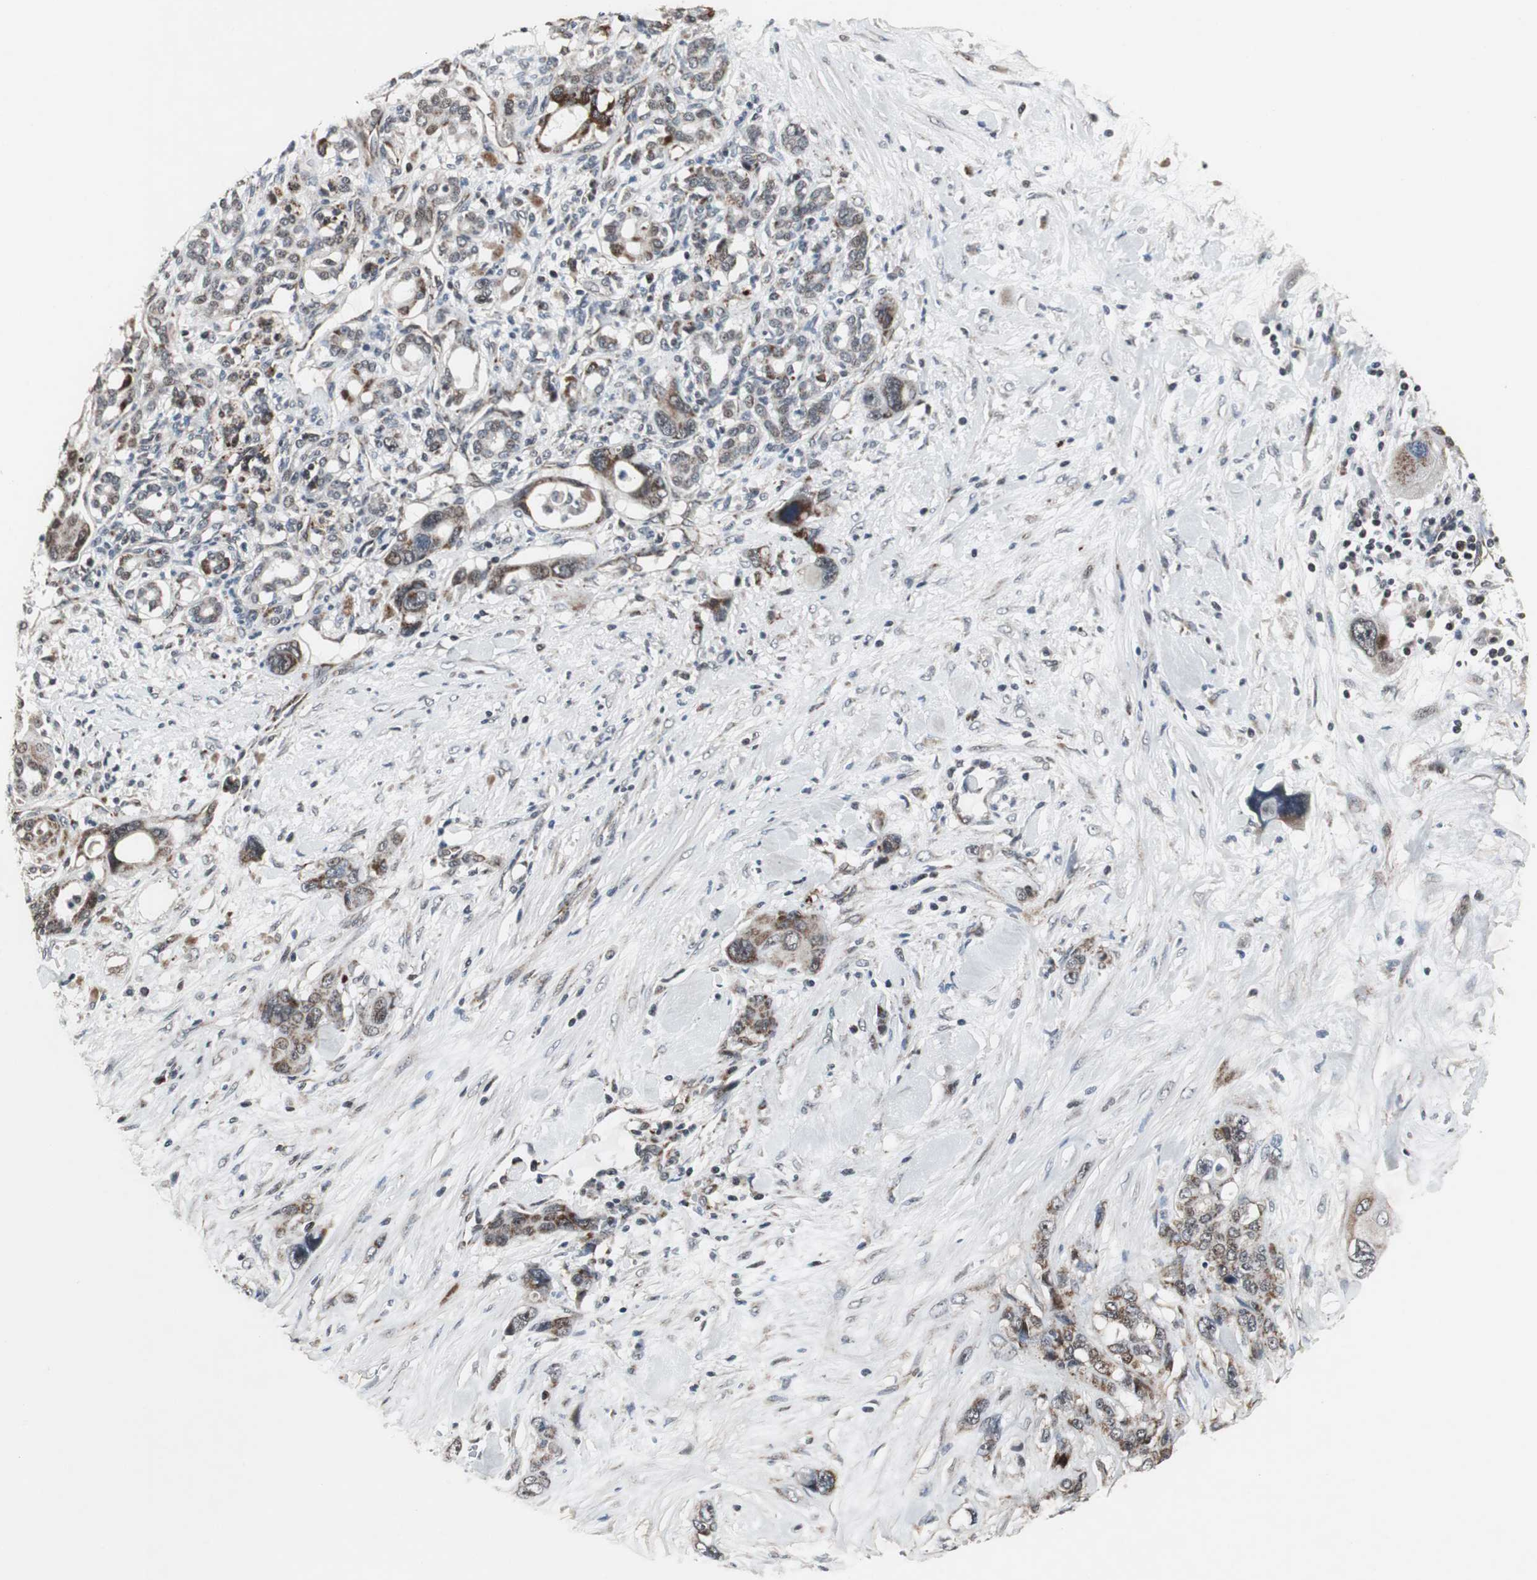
{"staining": {"intensity": "moderate", "quantity": "25%-75%", "location": "cytoplasmic/membranous"}, "tissue": "pancreatic cancer", "cell_type": "Tumor cells", "image_type": "cancer", "snomed": [{"axis": "morphology", "description": "Adenocarcinoma, NOS"}, {"axis": "topography", "description": "Pancreas"}], "caption": "High-magnification brightfield microscopy of adenocarcinoma (pancreatic) stained with DAB (brown) and counterstained with hematoxylin (blue). tumor cells exhibit moderate cytoplasmic/membranous expression is seen in approximately25%-75% of cells. (Brightfield microscopy of DAB IHC at high magnification).", "gene": "MRPL40", "patient": {"sex": "male", "age": 46}}